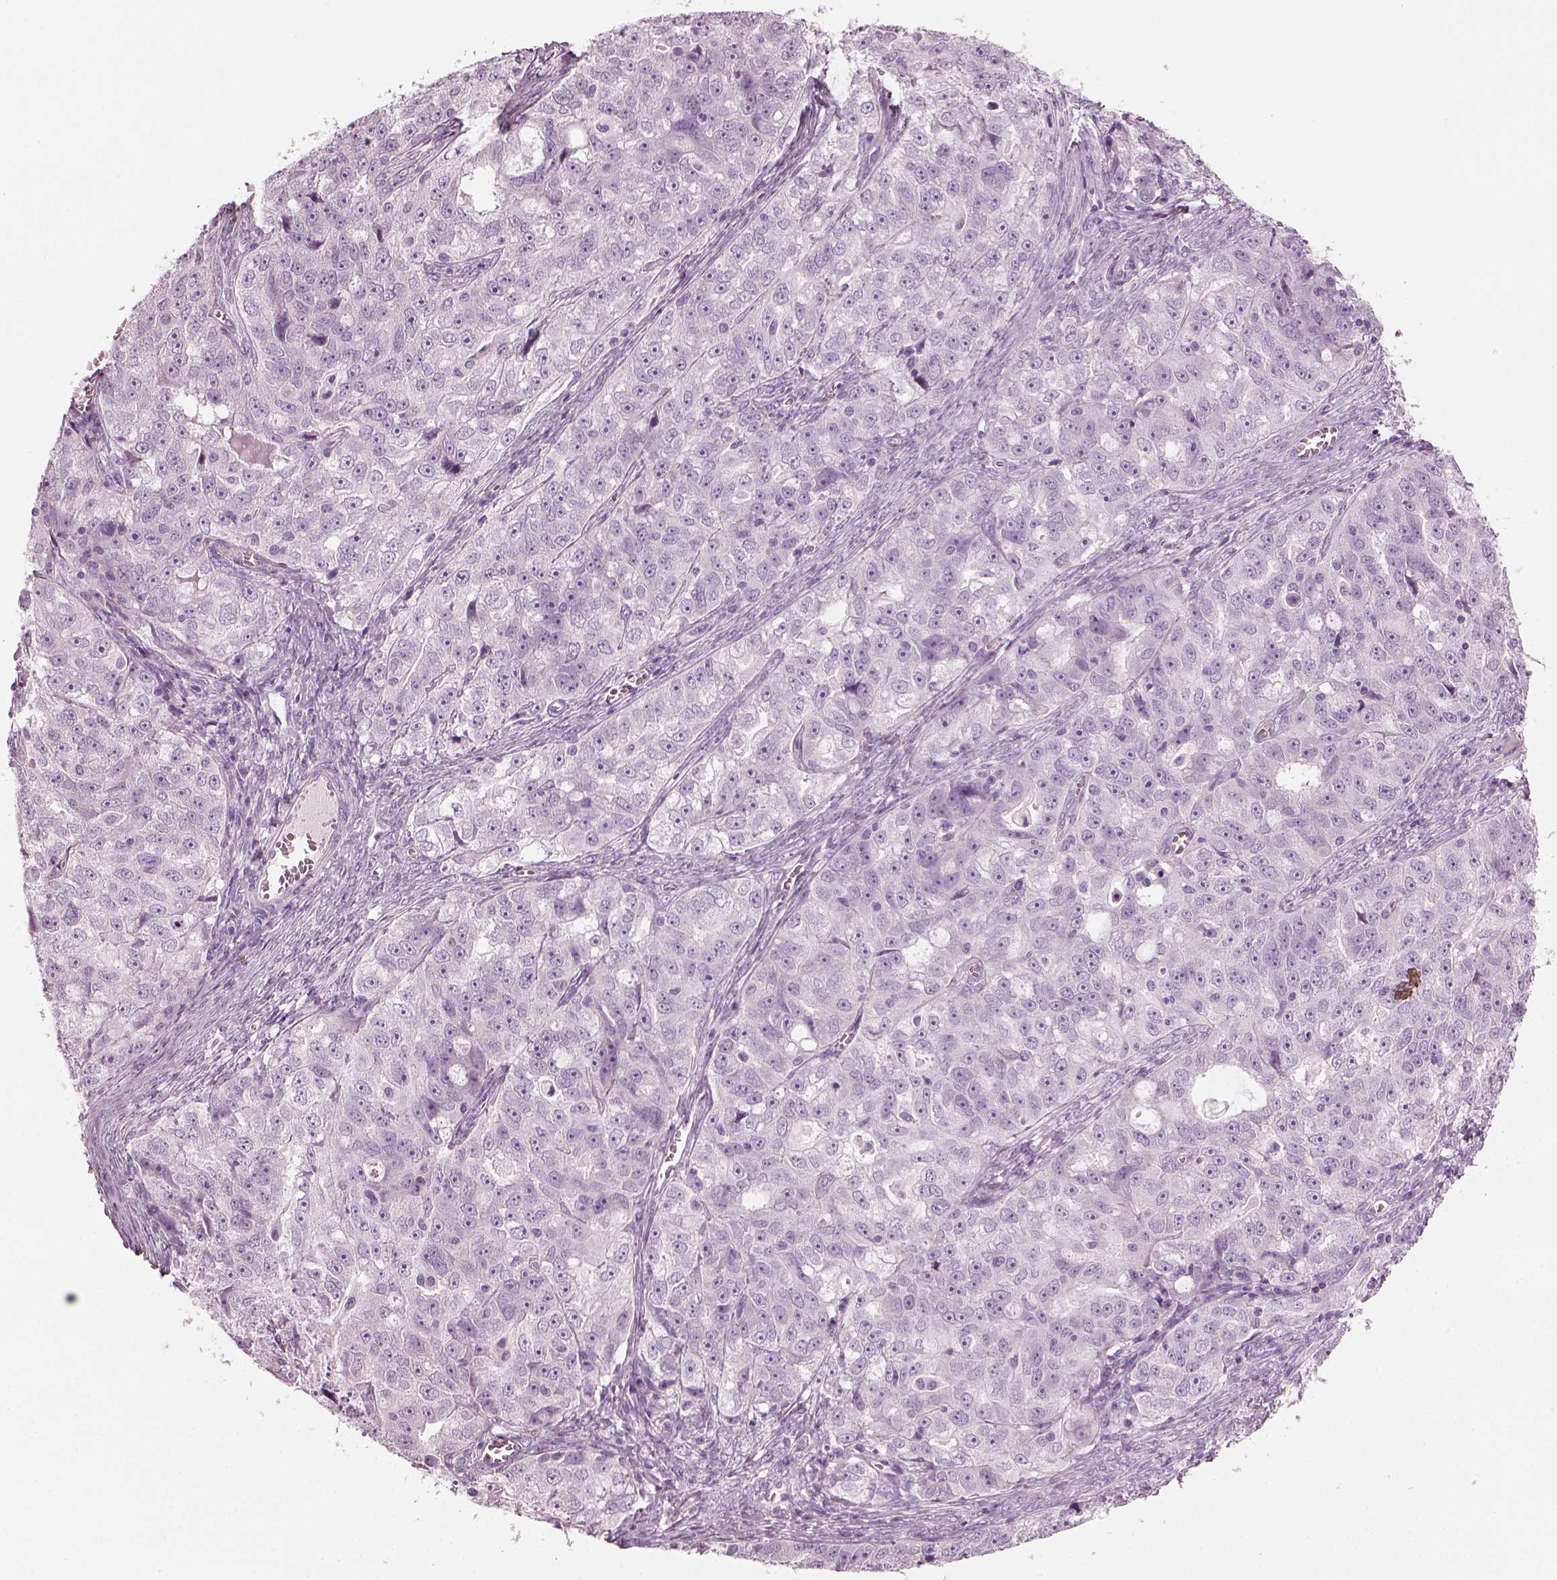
{"staining": {"intensity": "negative", "quantity": "none", "location": "none"}, "tissue": "ovarian cancer", "cell_type": "Tumor cells", "image_type": "cancer", "snomed": [{"axis": "morphology", "description": "Cystadenocarcinoma, serous, NOS"}, {"axis": "topography", "description": "Ovary"}], "caption": "Immunohistochemical staining of ovarian cancer exhibits no significant expression in tumor cells.", "gene": "PDC", "patient": {"sex": "female", "age": 51}}